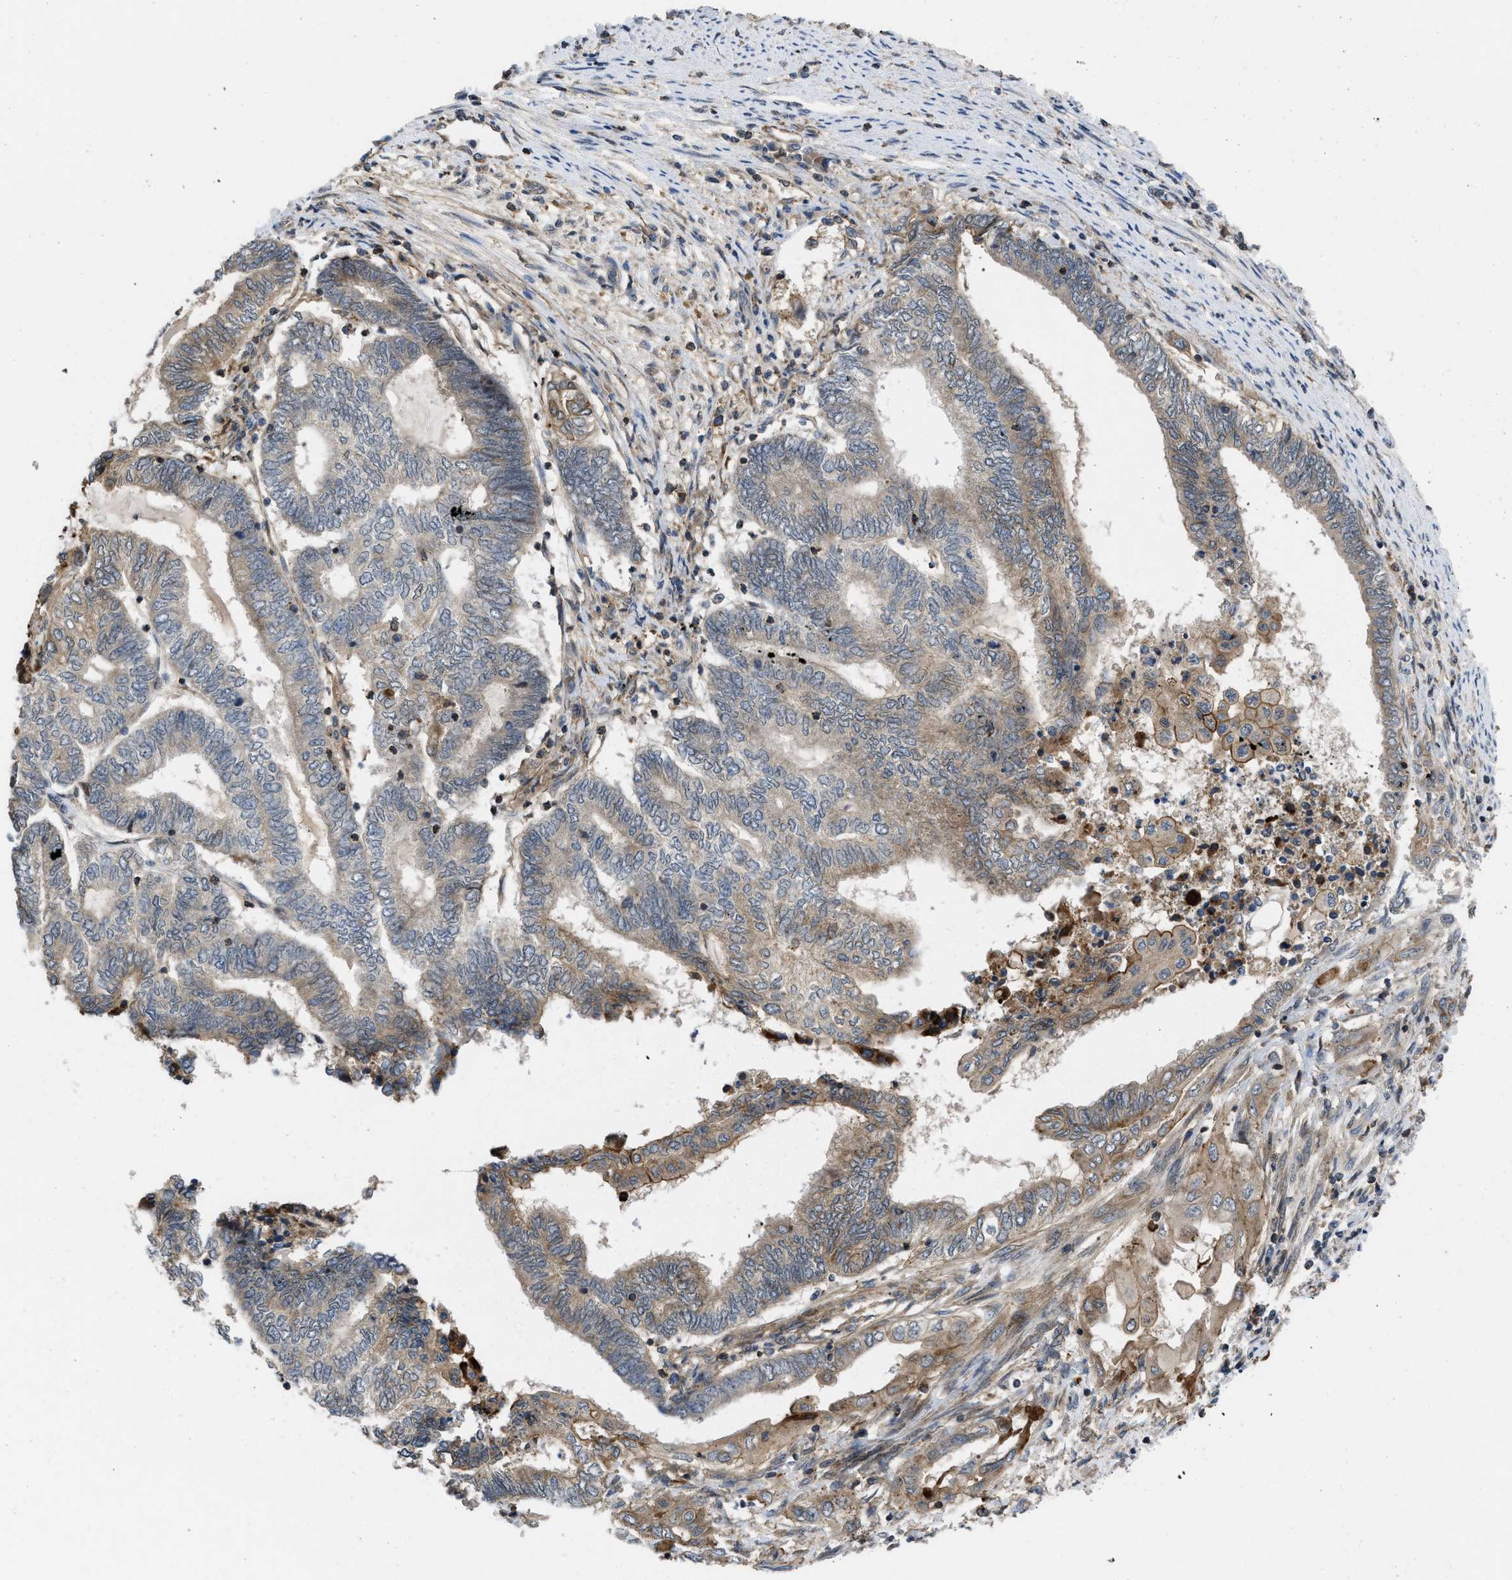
{"staining": {"intensity": "weak", "quantity": "25%-75%", "location": "cytoplasmic/membranous"}, "tissue": "endometrial cancer", "cell_type": "Tumor cells", "image_type": "cancer", "snomed": [{"axis": "morphology", "description": "Adenocarcinoma, NOS"}, {"axis": "topography", "description": "Uterus"}, {"axis": "topography", "description": "Endometrium"}], "caption": "High-power microscopy captured an IHC micrograph of endometrial adenocarcinoma, revealing weak cytoplasmic/membranous positivity in approximately 25%-75% of tumor cells.", "gene": "GPATCH2L", "patient": {"sex": "female", "age": 70}}